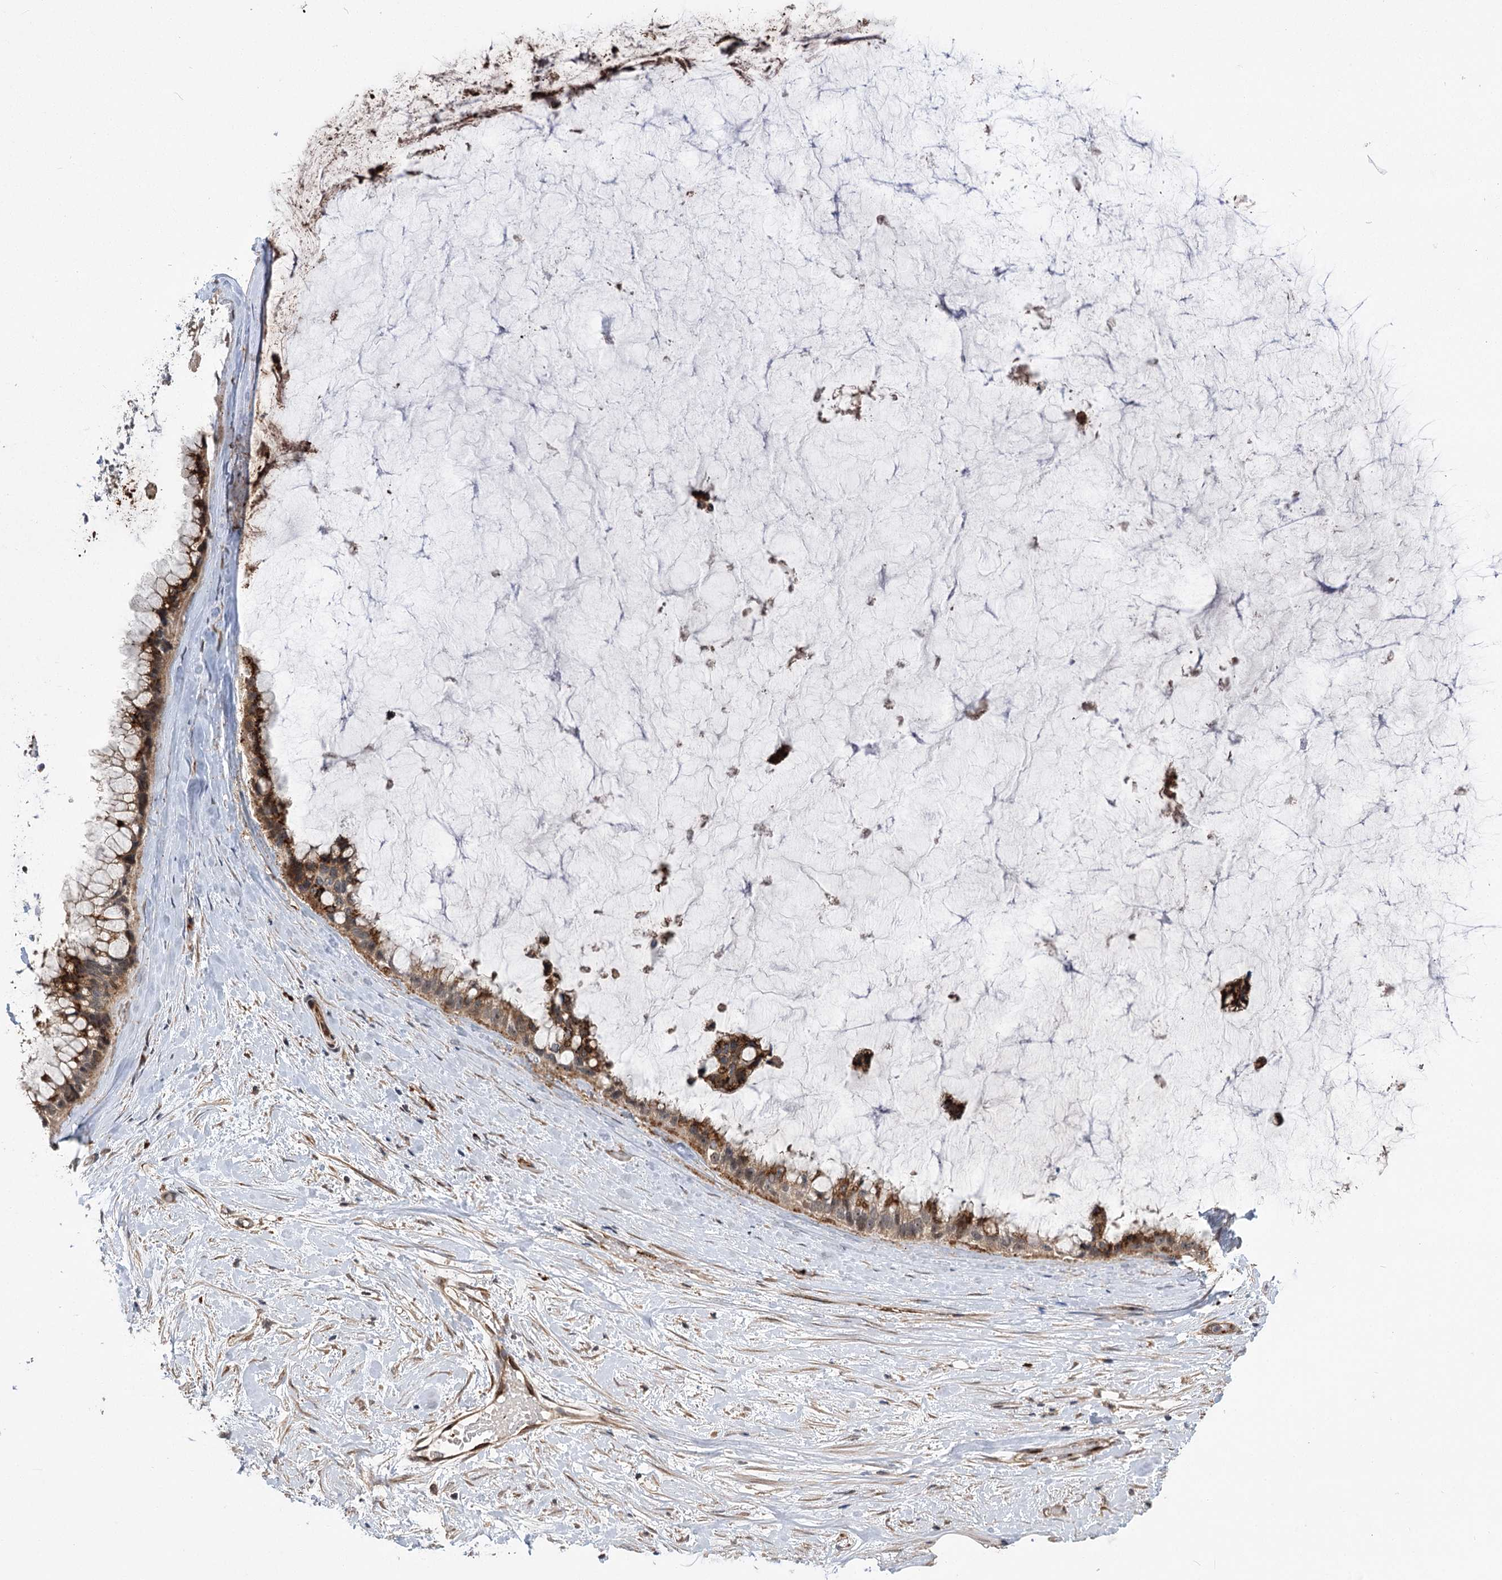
{"staining": {"intensity": "strong", "quantity": "25%-75%", "location": "cytoplasmic/membranous"}, "tissue": "ovarian cancer", "cell_type": "Tumor cells", "image_type": "cancer", "snomed": [{"axis": "morphology", "description": "Cystadenocarcinoma, mucinous, NOS"}, {"axis": "topography", "description": "Ovary"}], "caption": "Ovarian cancer (mucinous cystadenocarcinoma) stained for a protein exhibits strong cytoplasmic/membranous positivity in tumor cells.", "gene": "CARD19", "patient": {"sex": "female", "age": 39}}